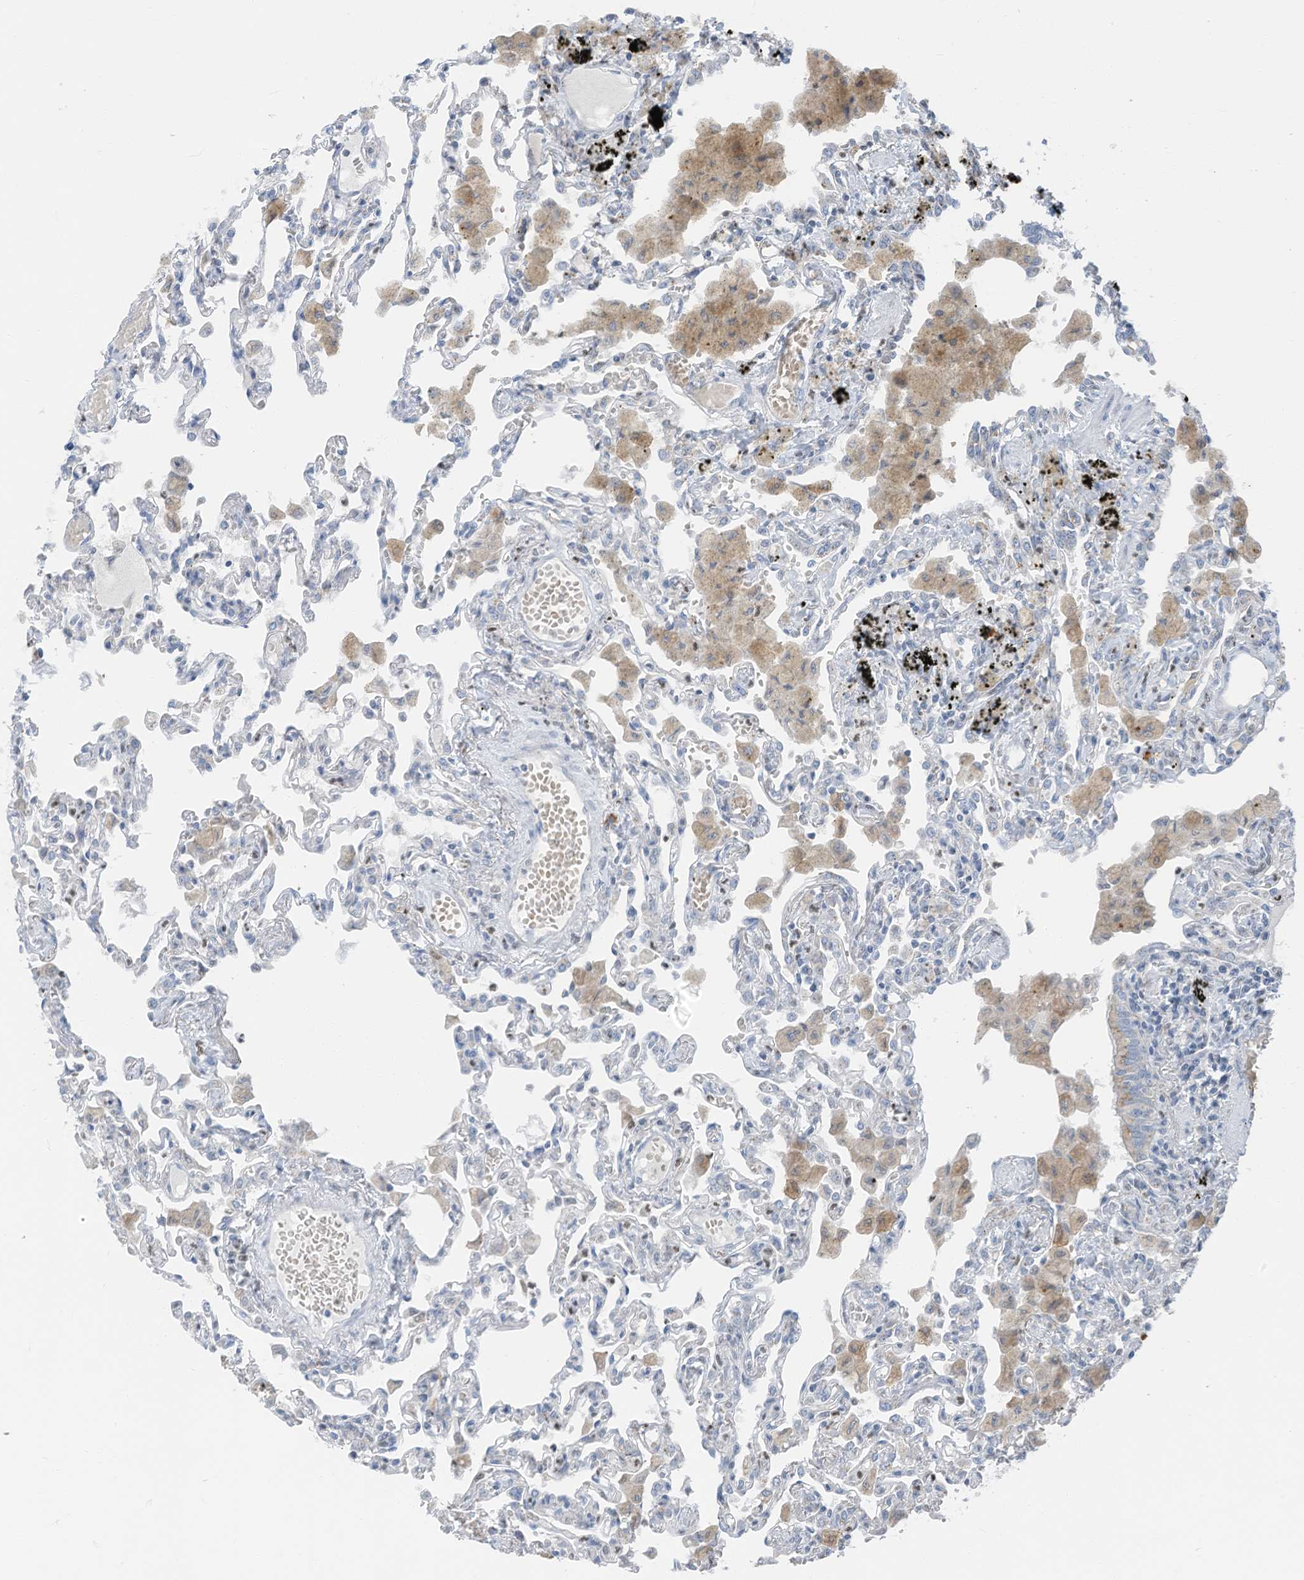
{"staining": {"intensity": "negative", "quantity": "none", "location": "none"}, "tissue": "lung", "cell_type": "Alveolar cells", "image_type": "normal", "snomed": [{"axis": "morphology", "description": "Normal tissue, NOS"}, {"axis": "topography", "description": "Bronchus"}, {"axis": "topography", "description": "Lung"}], "caption": "Alveolar cells are negative for protein expression in benign human lung. Brightfield microscopy of immunohistochemistry stained with DAB (brown) and hematoxylin (blue), captured at high magnification.", "gene": "CHMP2B", "patient": {"sex": "female", "age": 49}}